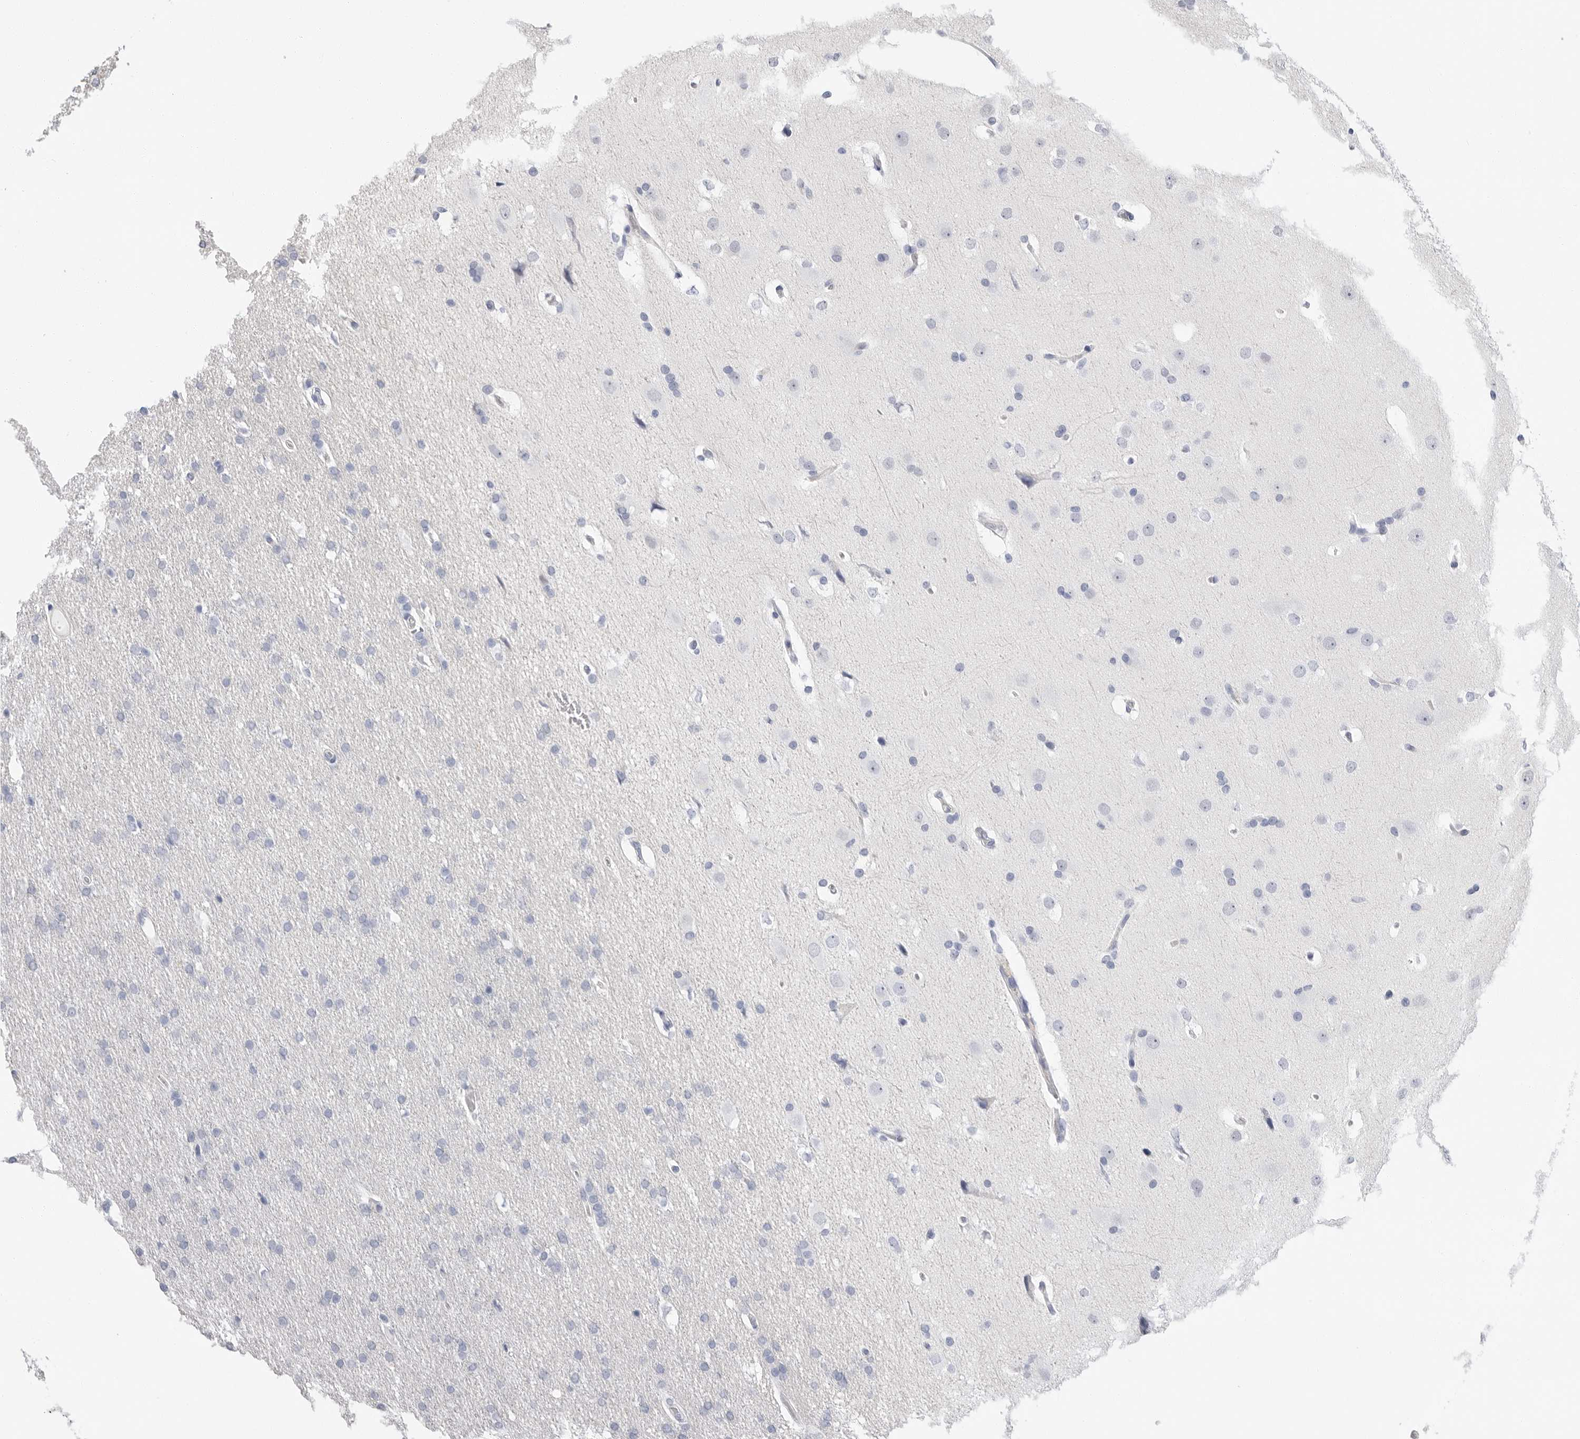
{"staining": {"intensity": "negative", "quantity": "none", "location": "none"}, "tissue": "glioma", "cell_type": "Tumor cells", "image_type": "cancer", "snomed": [{"axis": "morphology", "description": "Glioma, malignant, Low grade"}, {"axis": "topography", "description": "Brain"}], "caption": "Histopathology image shows no protein staining in tumor cells of low-grade glioma (malignant) tissue. (Stains: DAB immunohistochemistry with hematoxylin counter stain, Microscopy: brightfield microscopy at high magnification).", "gene": "ARHGEF10", "patient": {"sex": "female", "age": 37}}